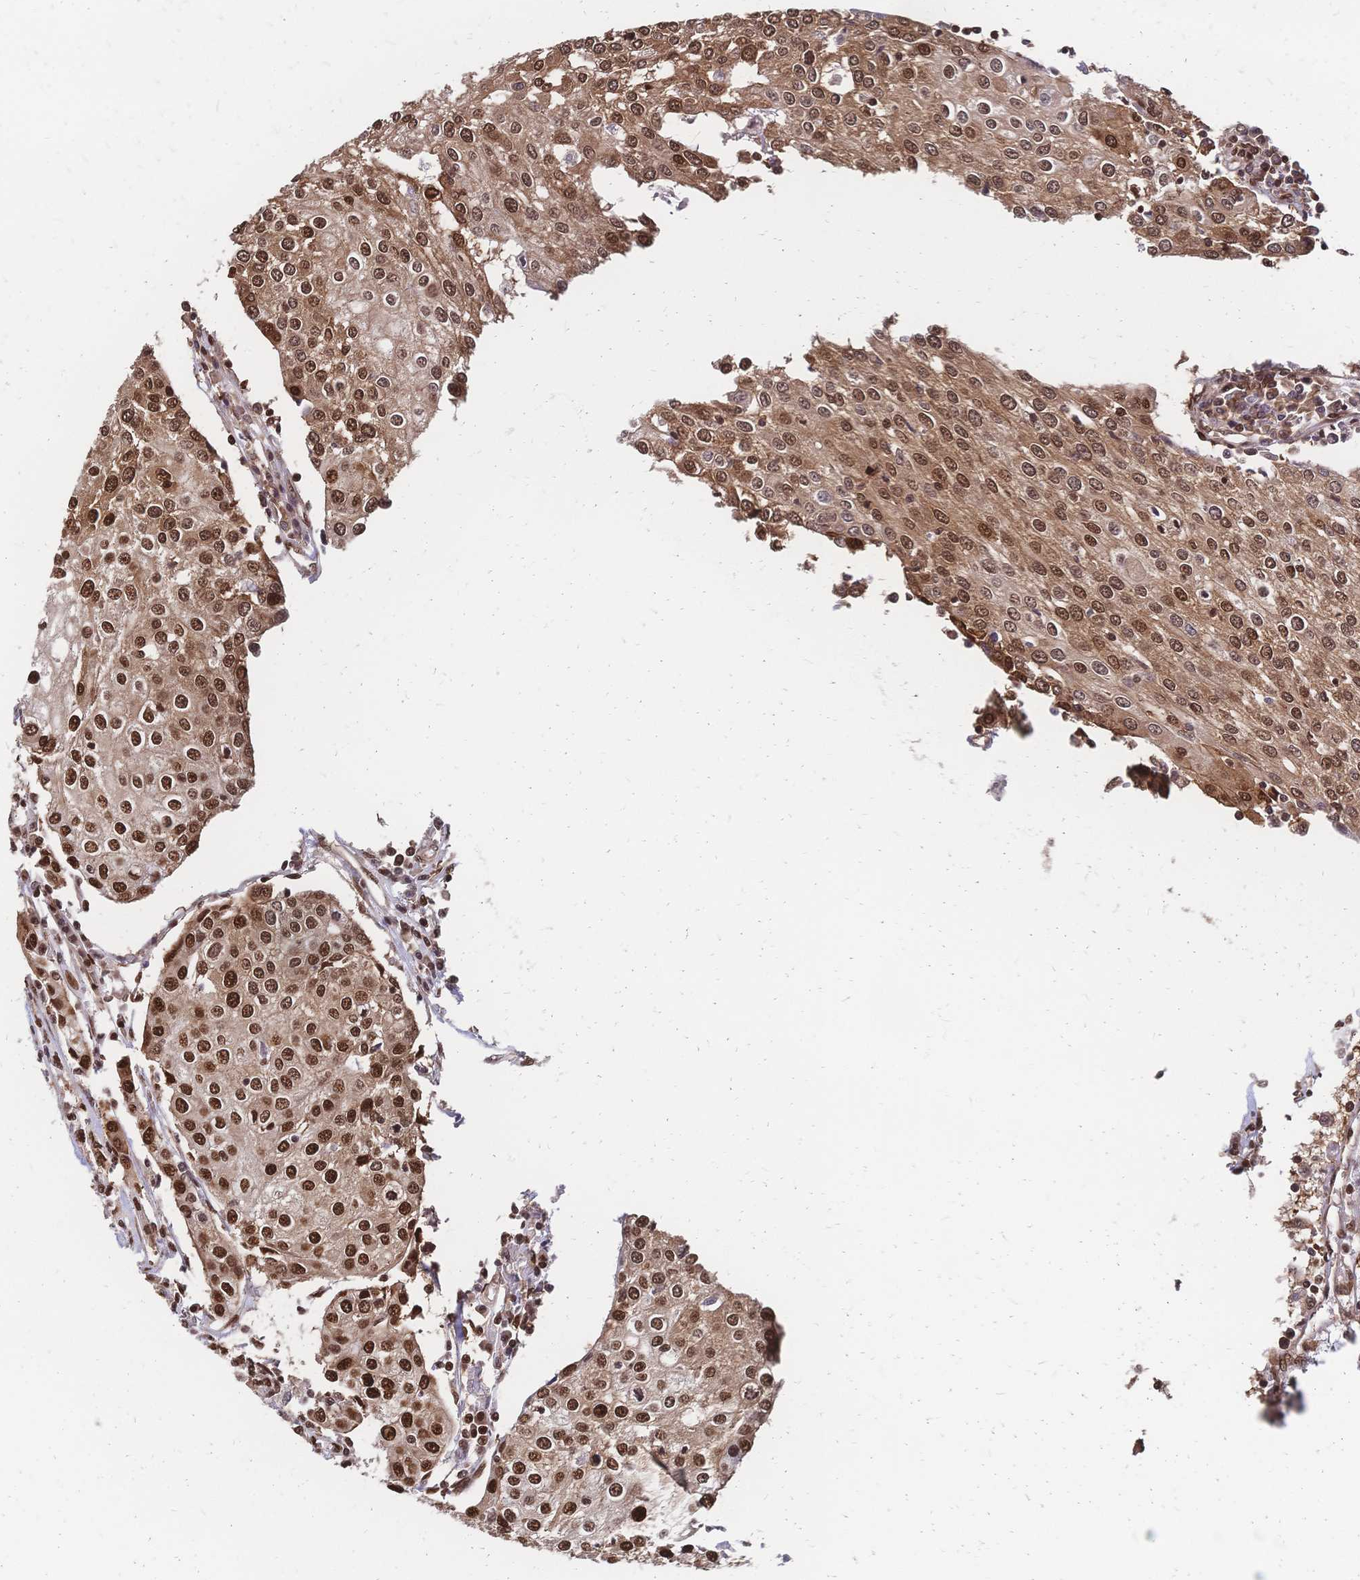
{"staining": {"intensity": "moderate", "quantity": ">75%", "location": "cytoplasmic/membranous,nuclear"}, "tissue": "urothelial cancer", "cell_type": "Tumor cells", "image_type": "cancer", "snomed": [{"axis": "morphology", "description": "Urothelial carcinoma, High grade"}, {"axis": "topography", "description": "Urinary bladder"}], "caption": "Protein analysis of urothelial carcinoma (high-grade) tissue demonstrates moderate cytoplasmic/membranous and nuclear expression in about >75% of tumor cells.", "gene": "HDGF", "patient": {"sex": "female", "age": 85}}